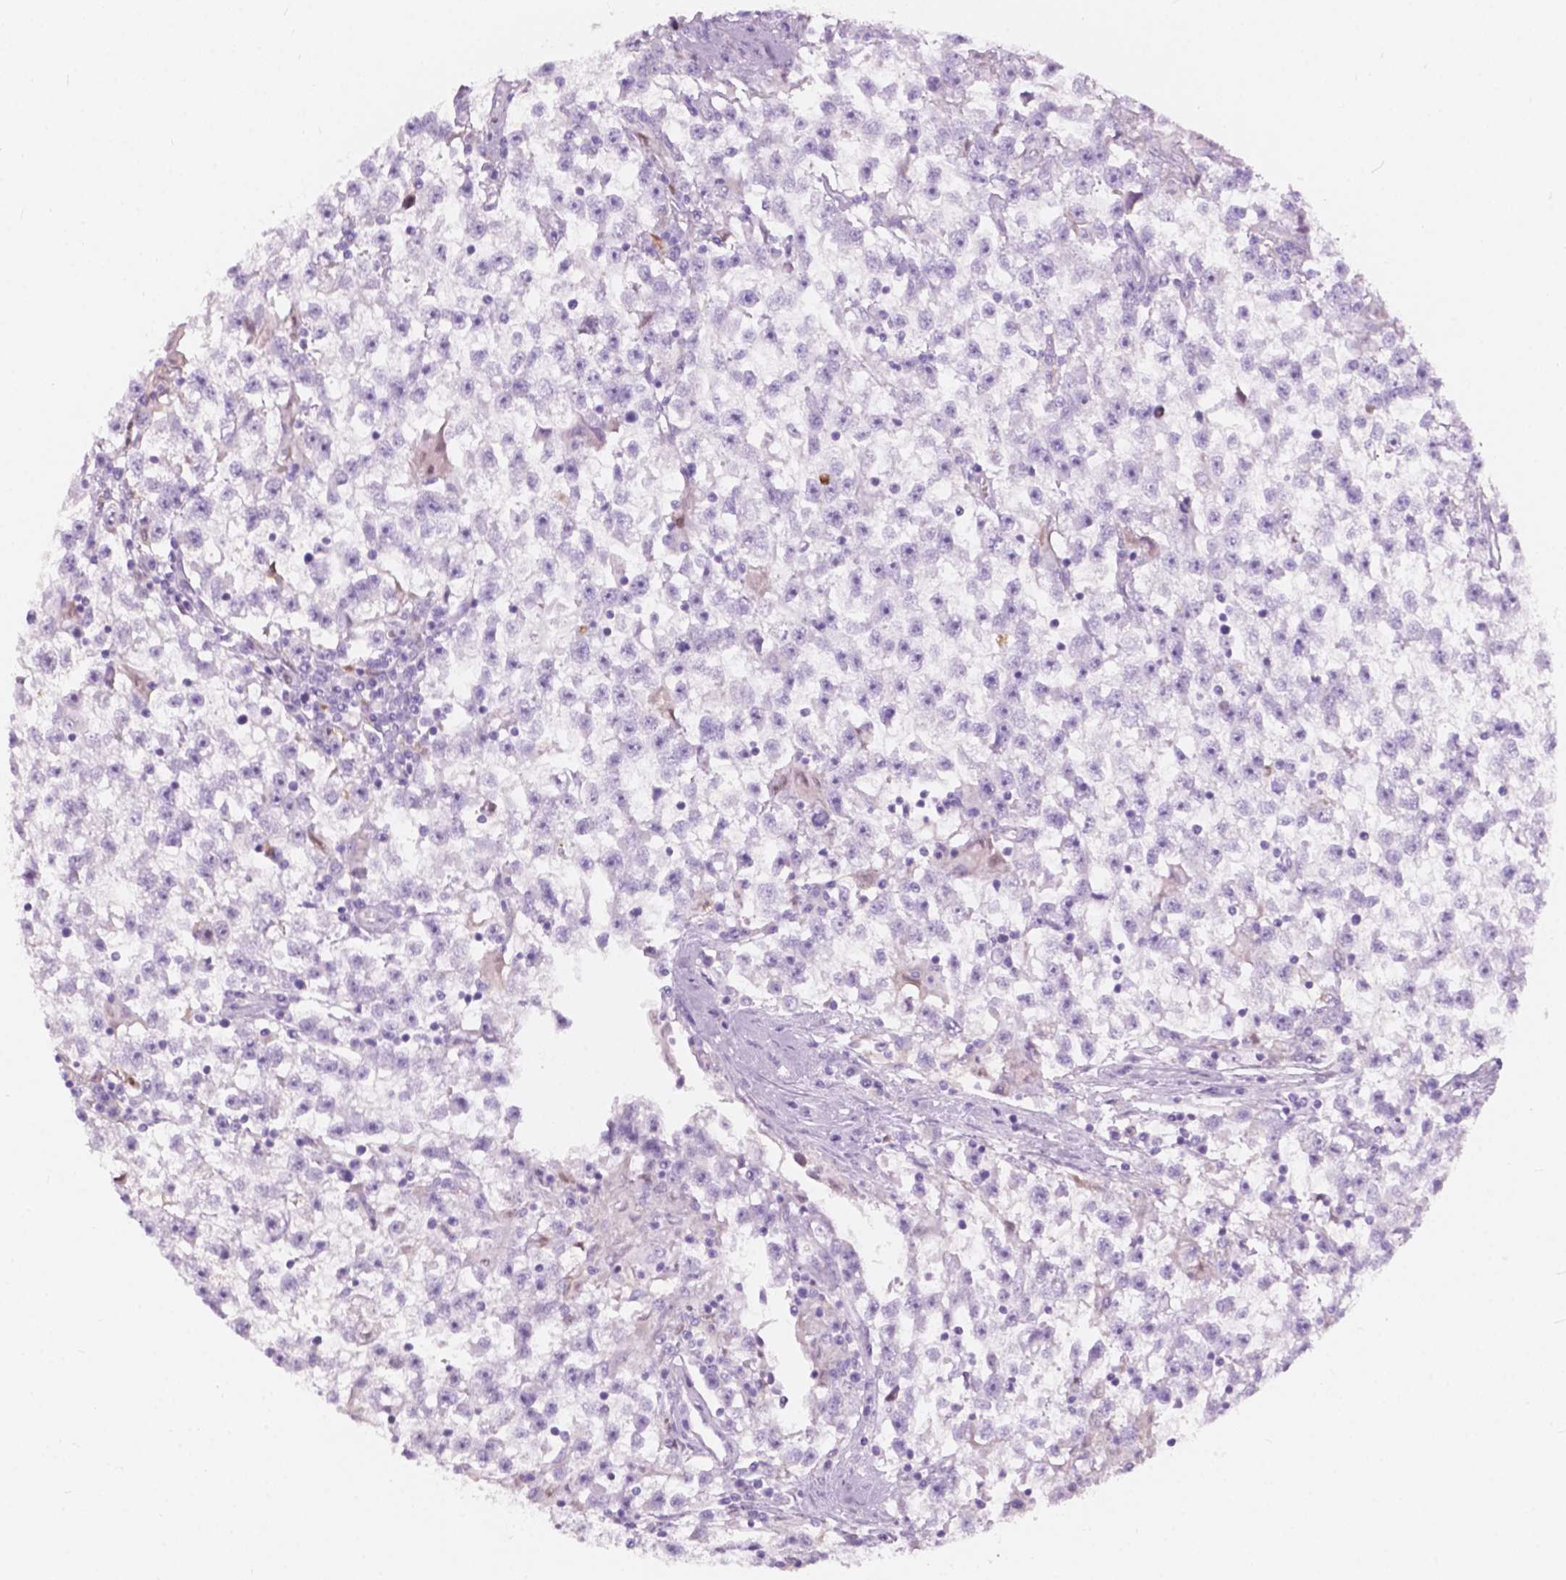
{"staining": {"intensity": "negative", "quantity": "none", "location": "none"}, "tissue": "testis cancer", "cell_type": "Tumor cells", "image_type": "cancer", "snomed": [{"axis": "morphology", "description": "Seminoma, NOS"}, {"axis": "topography", "description": "Testis"}], "caption": "Image shows no protein positivity in tumor cells of testis cancer tissue. Brightfield microscopy of immunohistochemistry stained with DAB (brown) and hematoxylin (blue), captured at high magnification.", "gene": "FXYD2", "patient": {"sex": "male", "age": 31}}